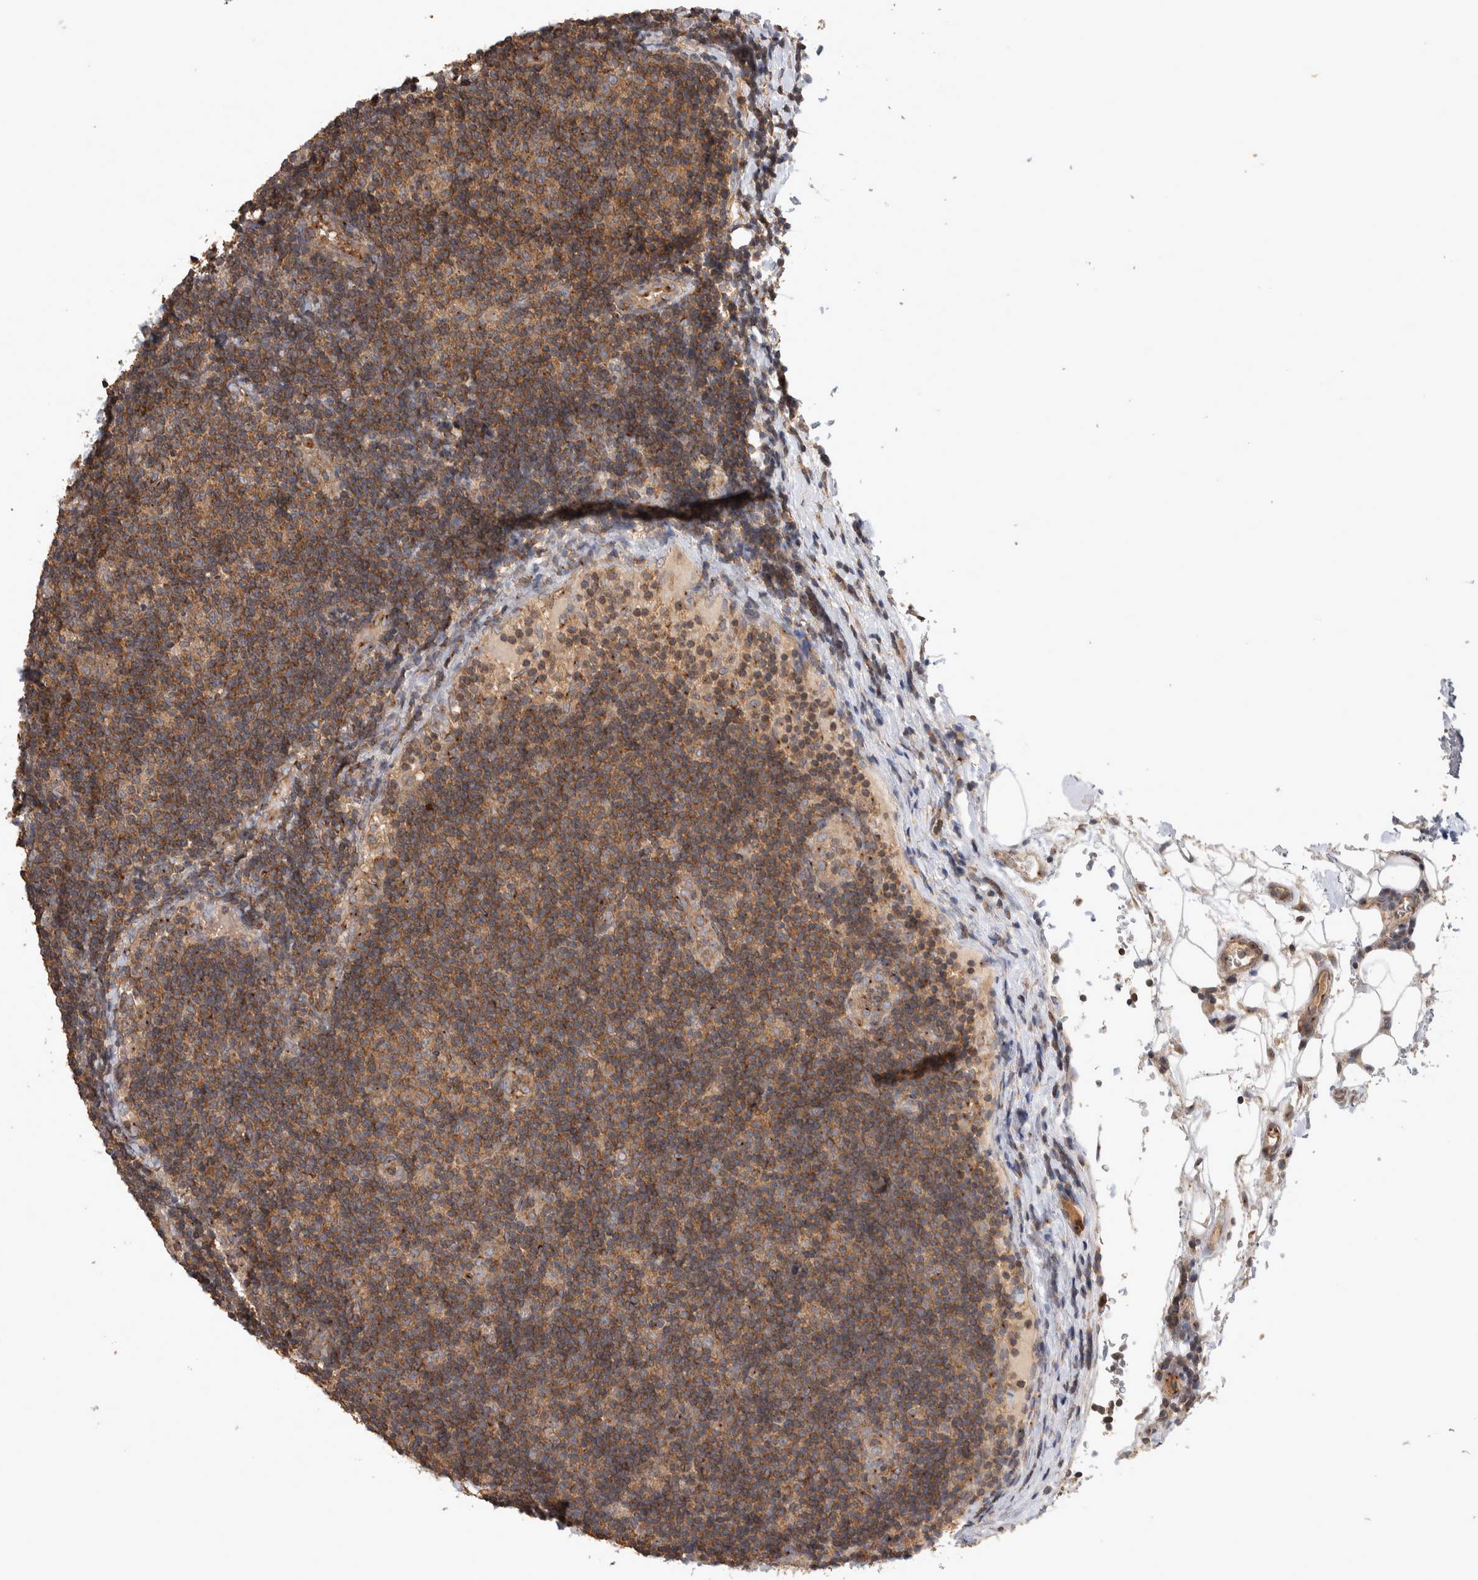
{"staining": {"intensity": "moderate", "quantity": ">75%", "location": "cytoplasmic/membranous"}, "tissue": "lymphoma", "cell_type": "Tumor cells", "image_type": "cancer", "snomed": [{"axis": "morphology", "description": "Malignant lymphoma, non-Hodgkin's type, Low grade"}, {"axis": "topography", "description": "Lymph node"}], "caption": "A micrograph of human lymphoma stained for a protein displays moderate cytoplasmic/membranous brown staining in tumor cells.", "gene": "IFRD1", "patient": {"sex": "male", "age": 83}}